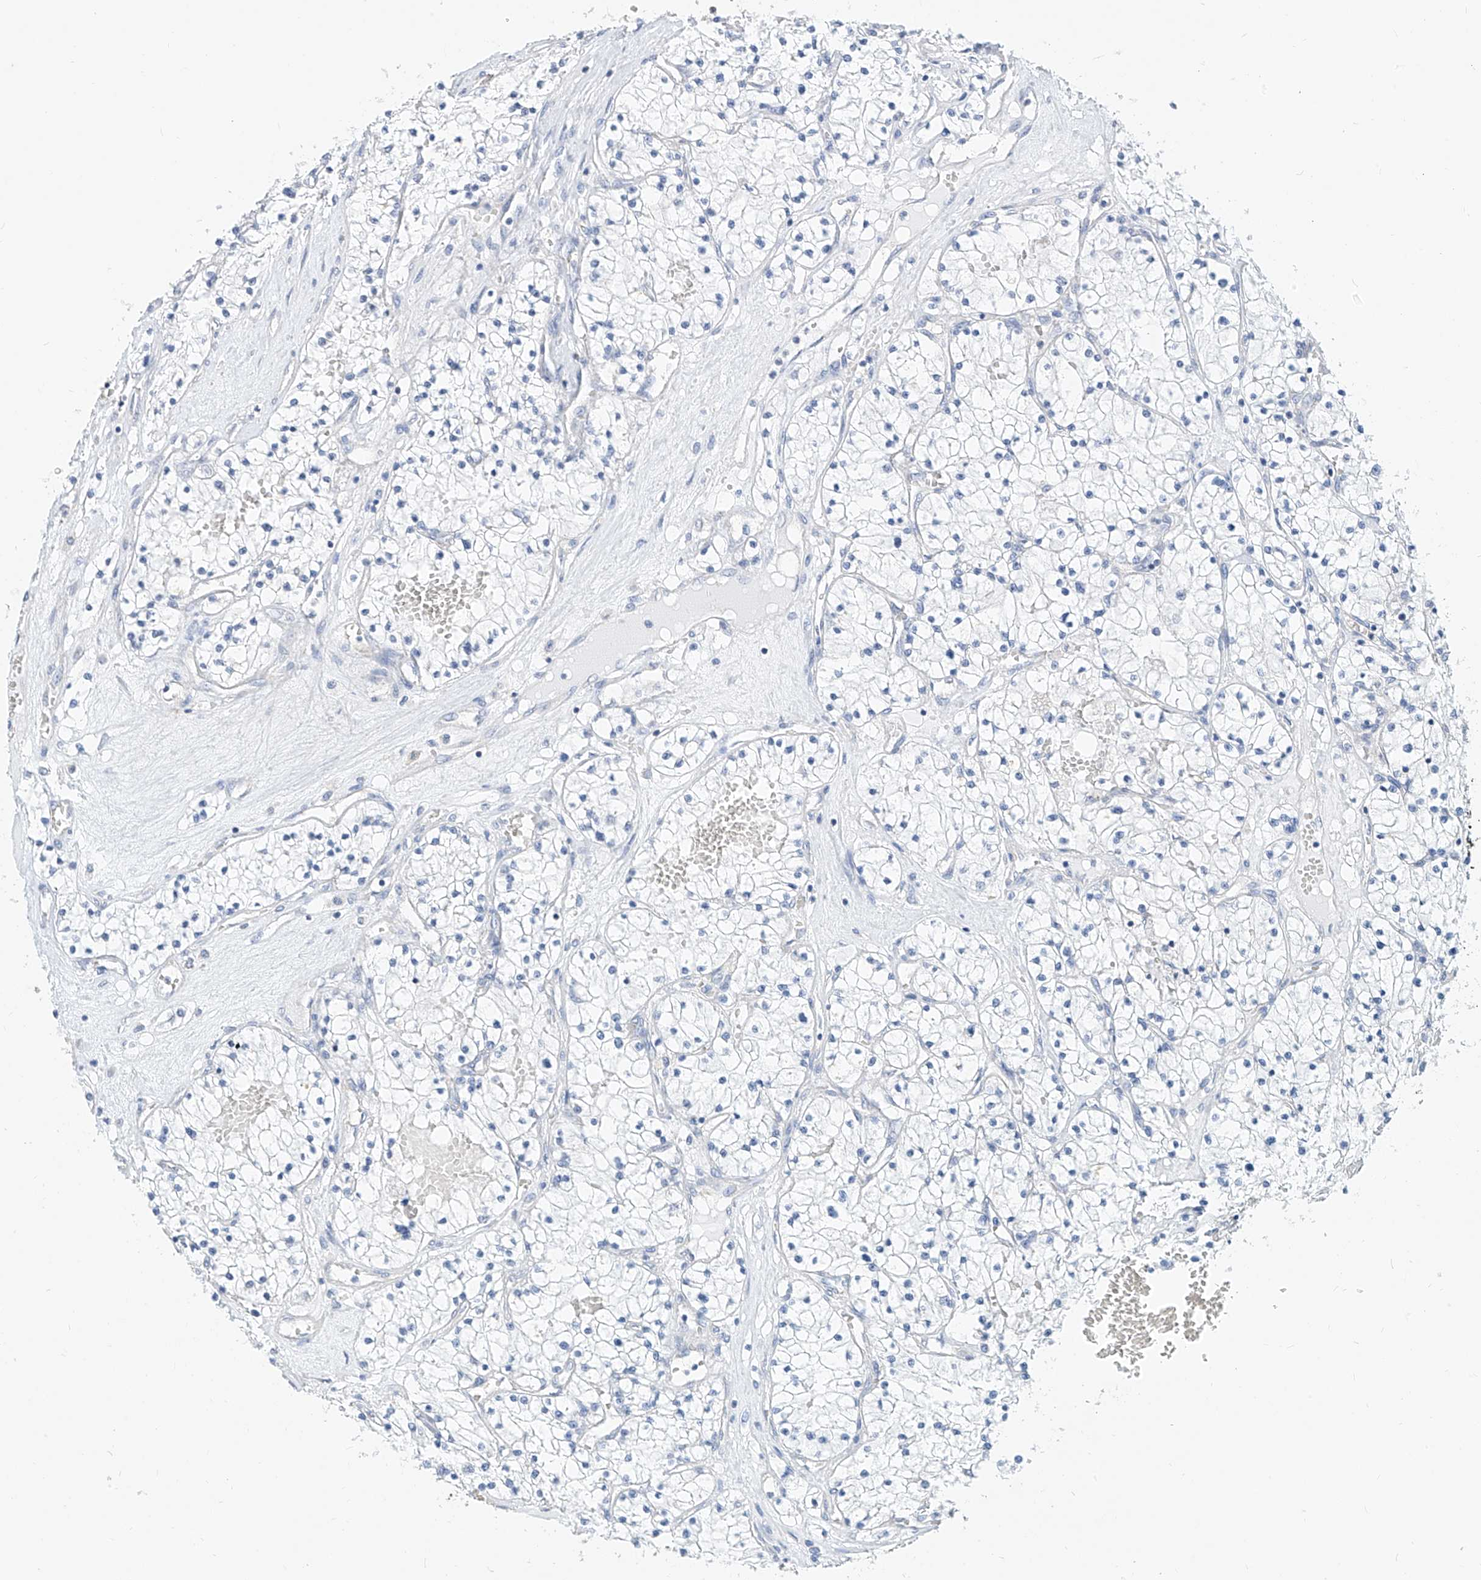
{"staining": {"intensity": "negative", "quantity": "none", "location": "none"}, "tissue": "renal cancer", "cell_type": "Tumor cells", "image_type": "cancer", "snomed": [{"axis": "morphology", "description": "Normal tissue, NOS"}, {"axis": "morphology", "description": "Adenocarcinoma, NOS"}, {"axis": "topography", "description": "Kidney"}], "caption": "This histopathology image is of renal cancer stained with IHC to label a protein in brown with the nuclei are counter-stained blue. There is no staining in tumor cells.", "gene": "ZZEF1", "patient": {"sex": "male", "age": 68}}